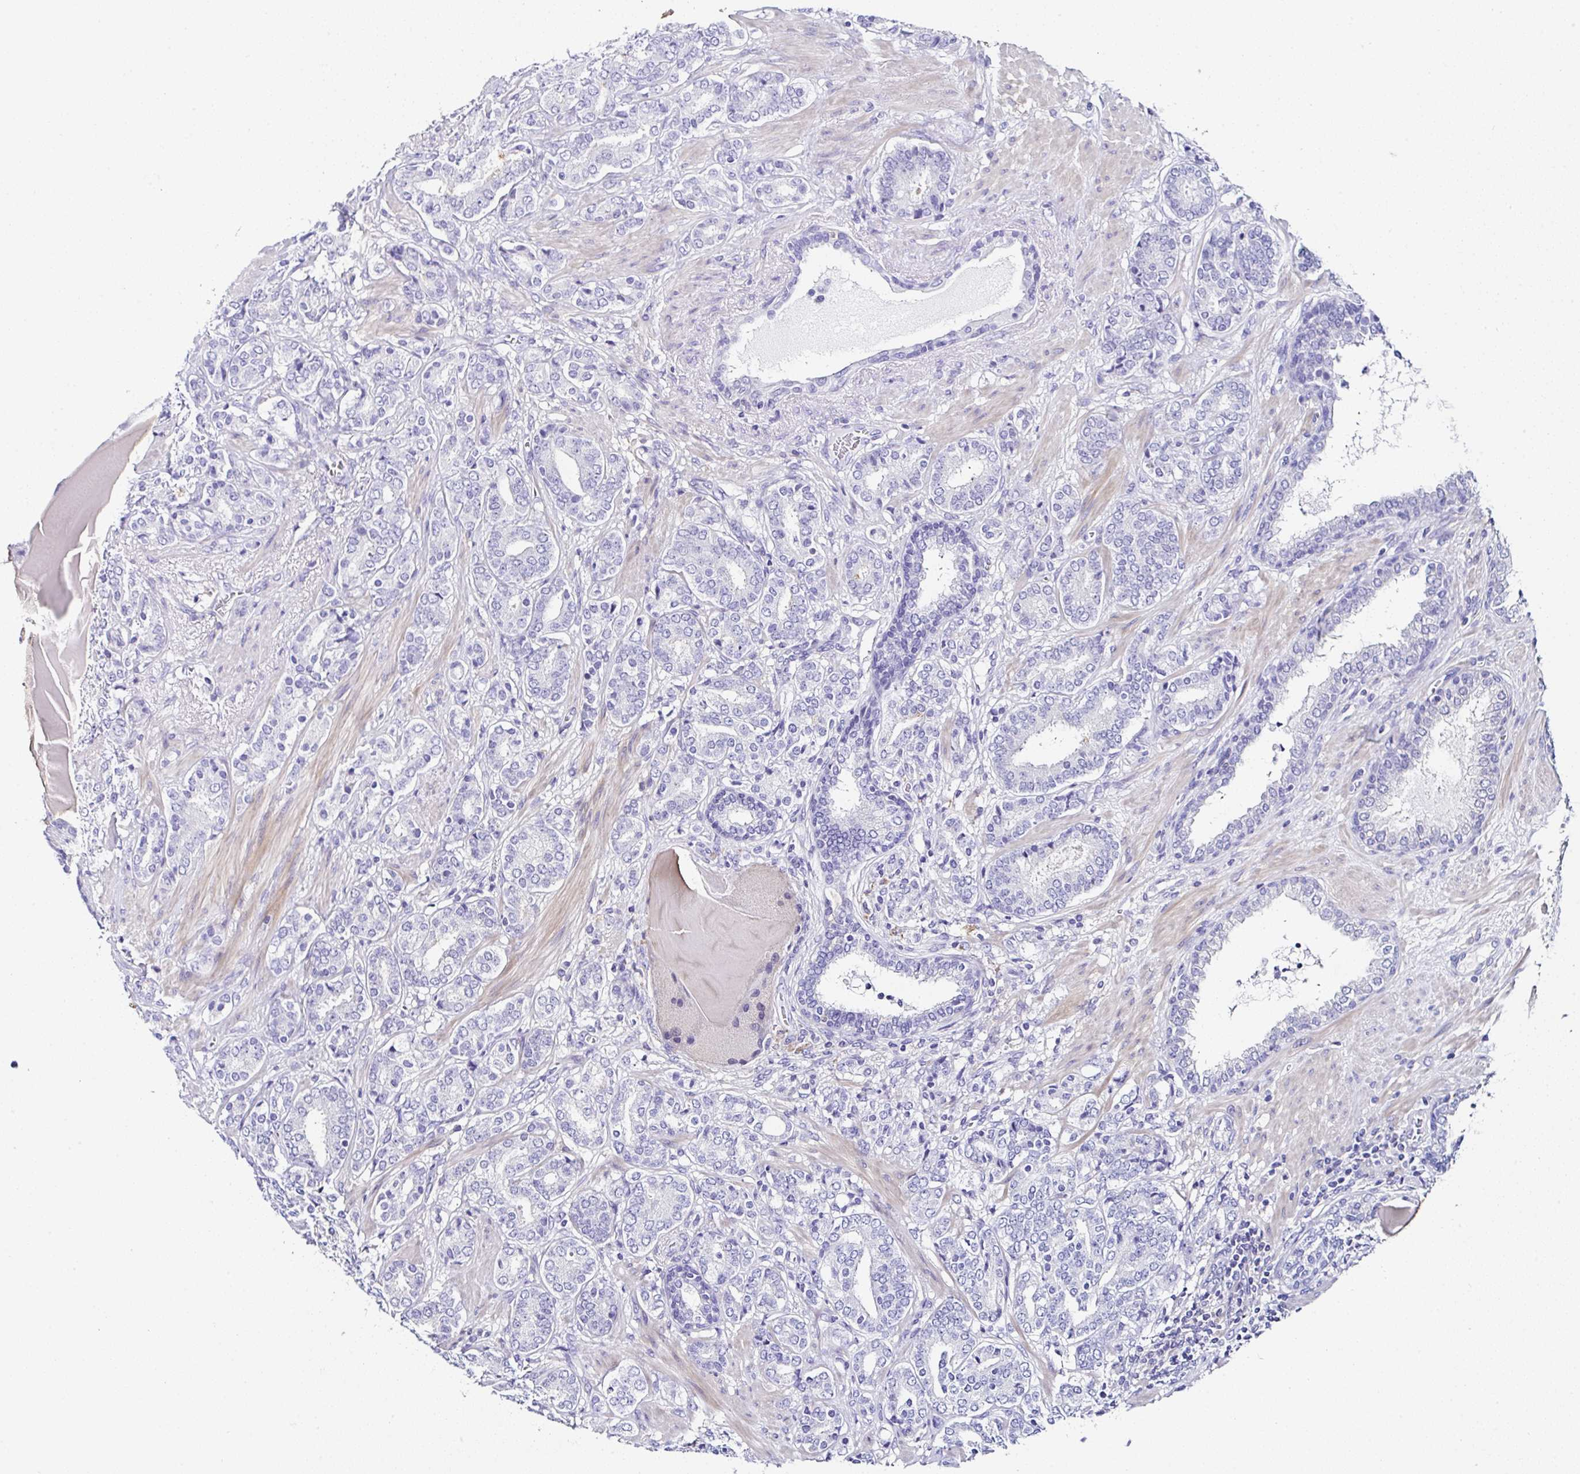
{"staining": {"intensity": "negative", "quantity": "none", "location": "none"}, "tissue": "prostate cancer", "cell_type": "Tumor cells", "image_type": "cancer", "snomed": [{"axis": "morphology", "description": "Adenocarcinoma, High grade"}, {"axis": "topography", "description": "Prostate"}], "caption": "Tumor cells are negative for protein expression in human high-grade adenocarcinoma (prostate).", "gene": "UGT3A1", "patient": {"sex": "male", "age": 62}}